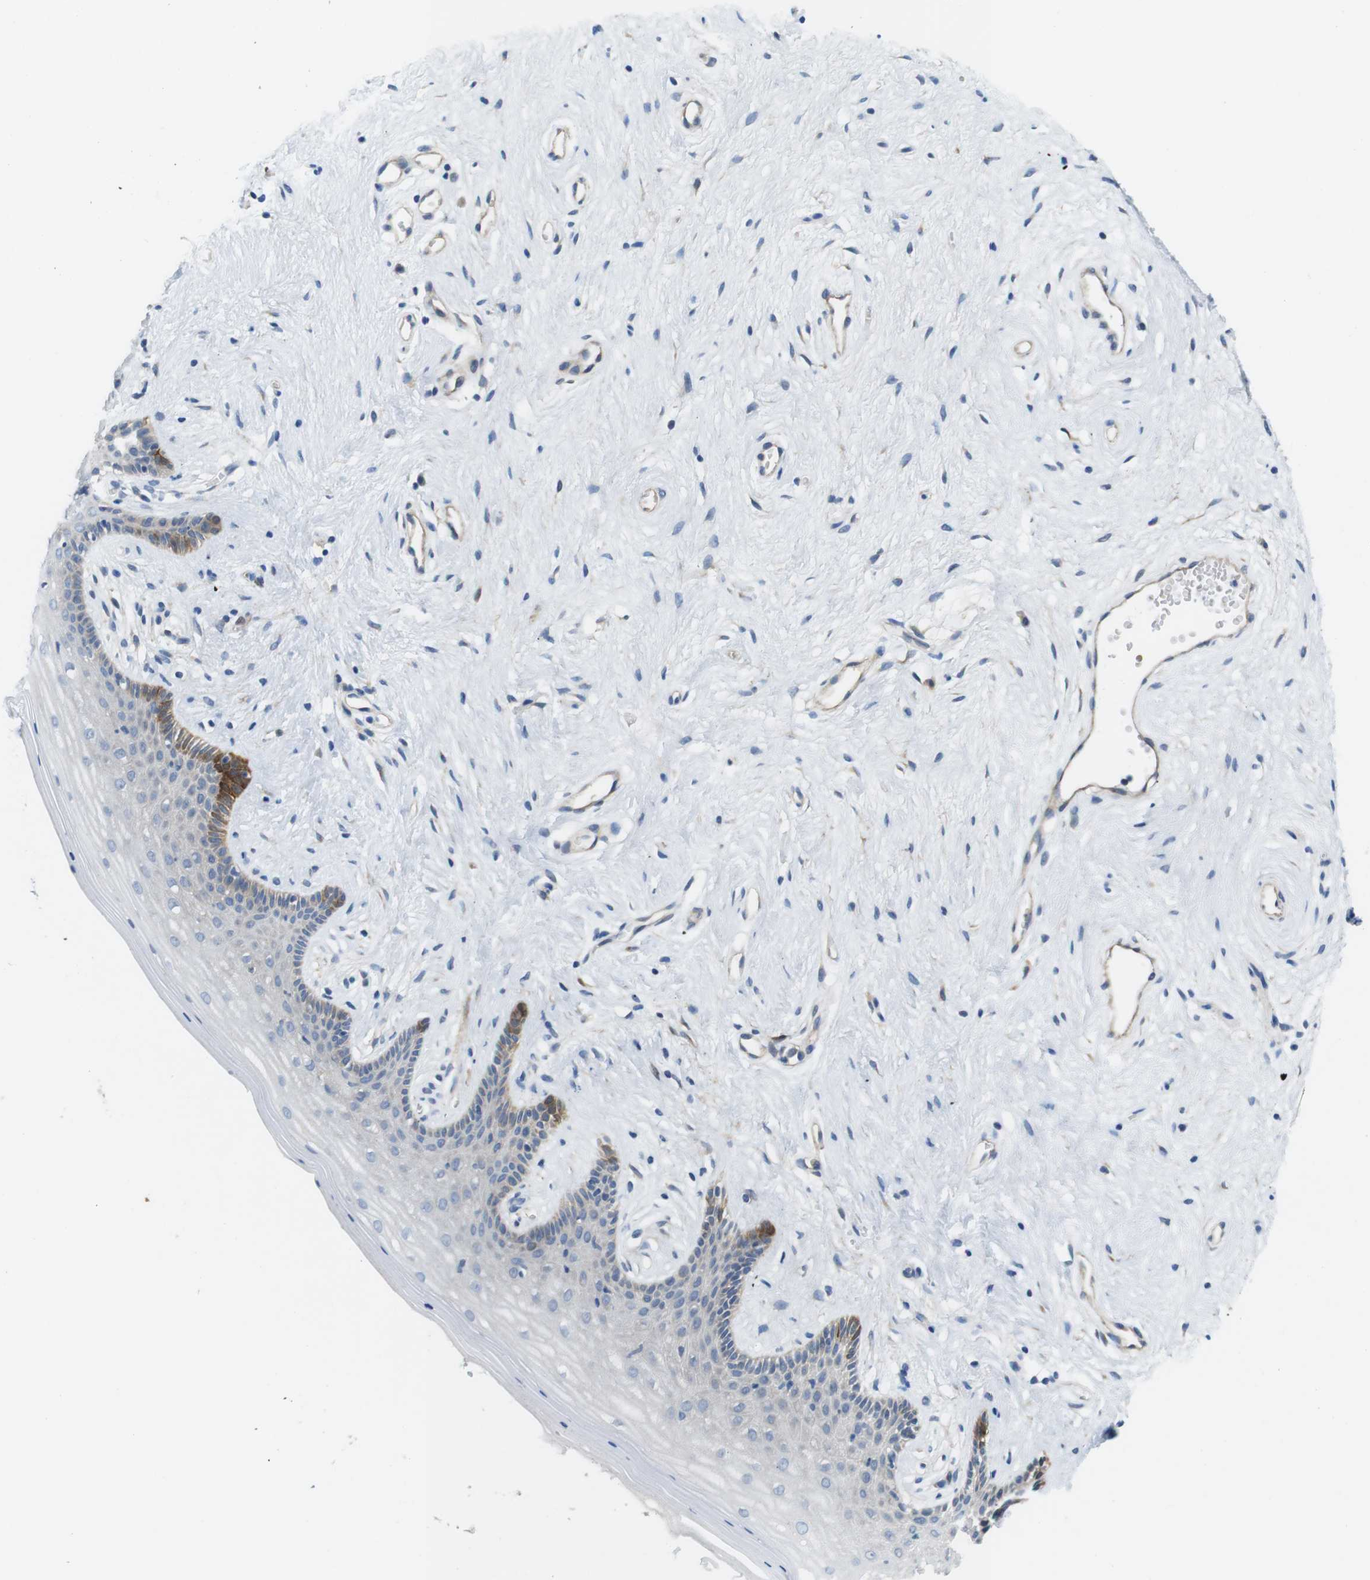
{"staining": {"intensity": "moderate", "quantity": "<25%", "location": "cytoplasmic/membranous"}, "tissue": "vagina", "cell_type": "Squamous epithelial cells", "image_type": "normal", "snomed": [{"axis": "morphology", "description": "Normal tissue, NOS"}, {"axis": "topography", "description": "Vagina"}], "caption": "Immunohistochemistry (IHC) of normal human vagina reveals low levels of moderate cytoplasmic/membranous expression in approximately <25% of squamous epithelial cells.", "gene": "DCLK1", "patient": {"sex": "female", "age": 44}}